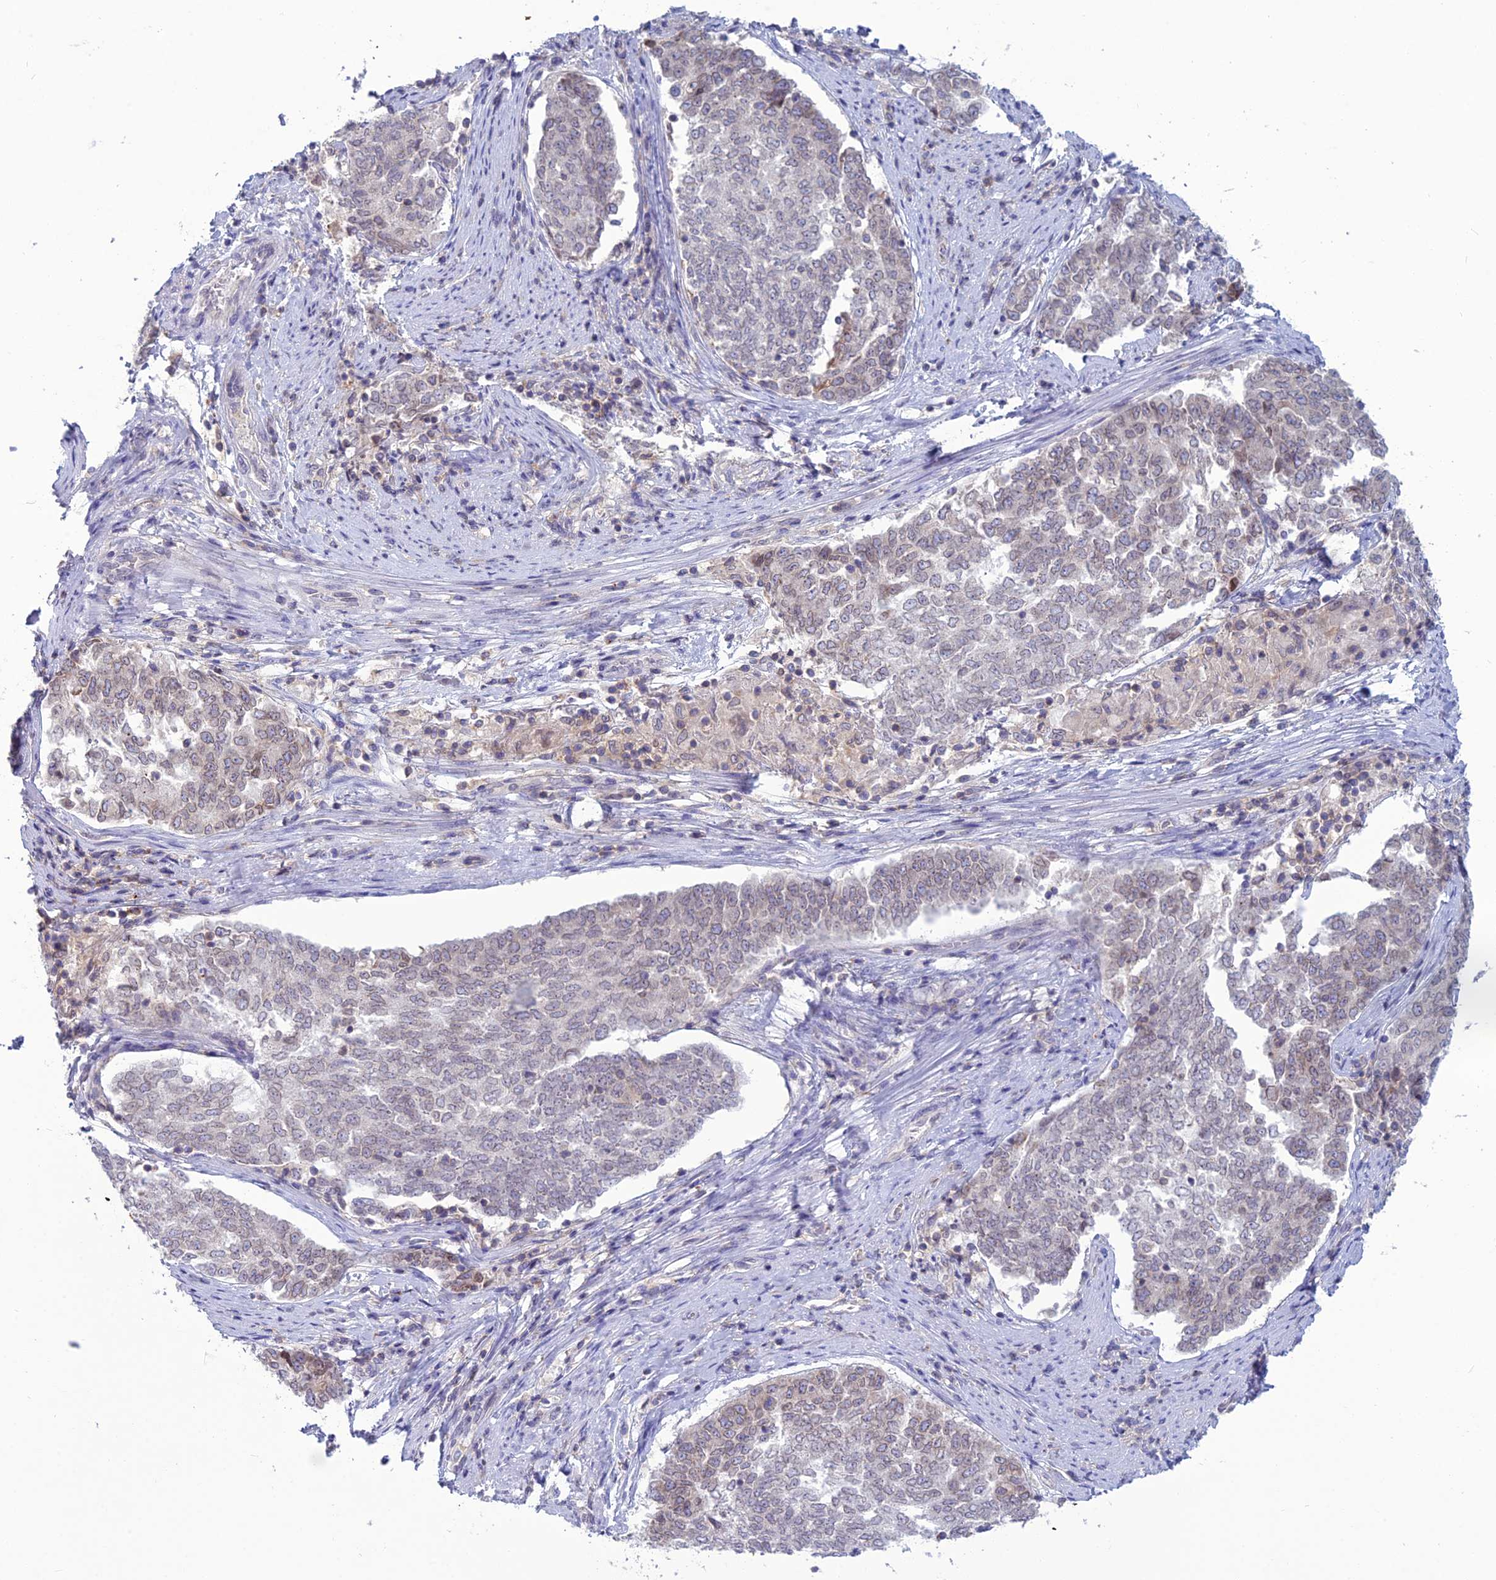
{"staining": {"intensity": "weak", "quantity": "25%-75%", "location": "cytoplasmic/membranous,nuclear"}, "tissue": "endometrial cancer", "cell_type": "Tumor cells", "image_type": "cancer", "snomed": [{"axis": "morphology", "description": "Adenocarcinoma, NOS"}, {"axis": "topography", "description": "Endometrium"}], "caption": "Immunohistochemistry (DAB) staining of endometrial adenocarcinoma reveals weak cytoplasmic/membranous and nuclear protein staining in approximately 25%-75% of tumor cells.", "gene": "WDR46", "patient": {"sex": "female", "age": 80}}